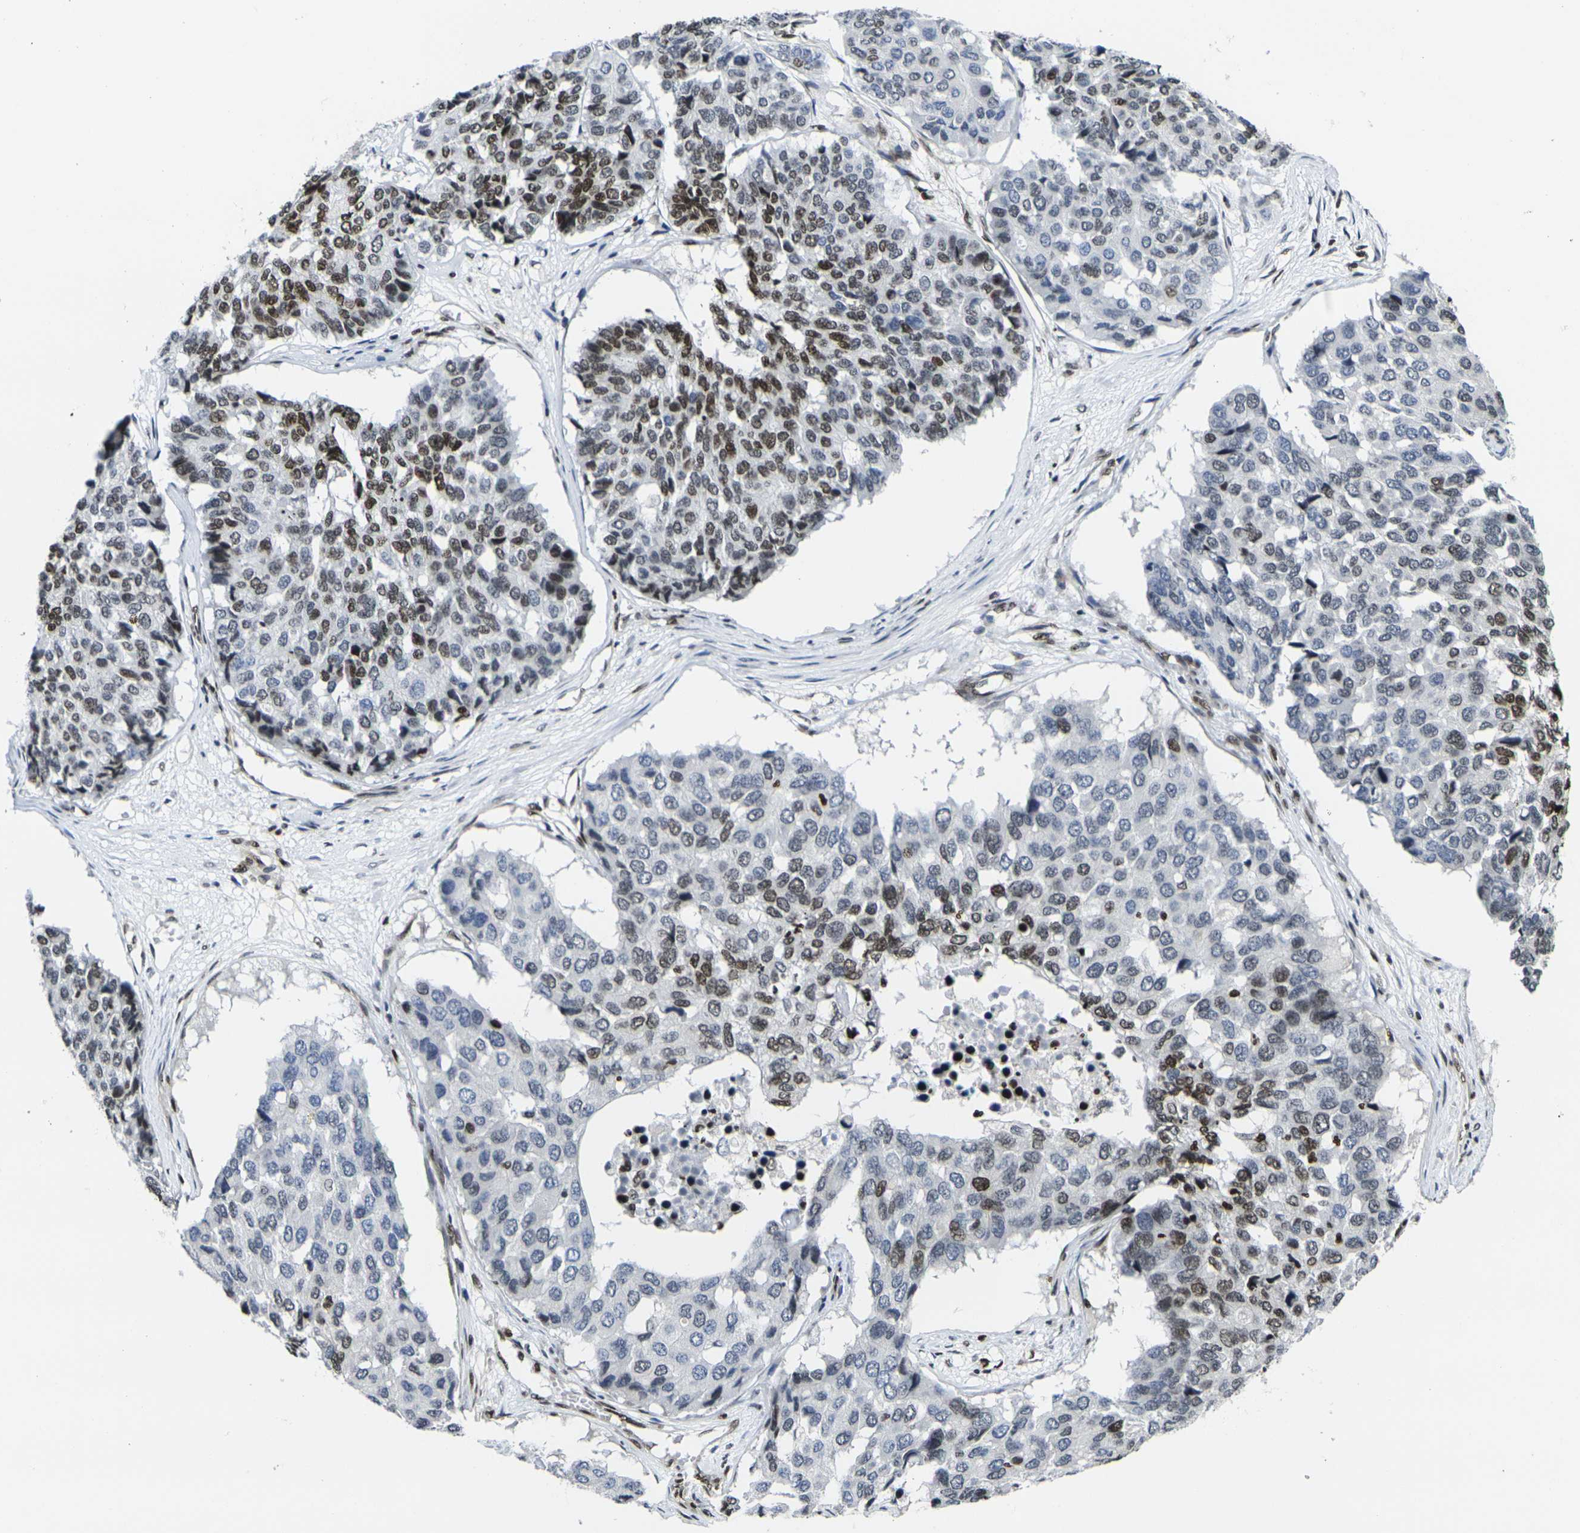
{"staining": {"intensity": "moderate", "quantity": "25%-75%", "location": "nuclear"}, "tissue": "pancreatic cancer", "cell_type": "Tumor cells", "image_type": "cancer", "snomed": [{"axis": "morphology", "description": "Adenocarcinoma, NOS"}, {"axis": "topography", "description": "Pancreas"}], "caption": "IHC (DAB) staining of pancreatic cancer demonstrates moderate nuclear protein positivity in about 25%-75% of tumor cells. (Stains: DAB in brown, nuclei in blue, Microscopy: brightfield microscopy at high magnification).", "gene": "H1-10", "patient": {"sex": "male", "age": 50}}